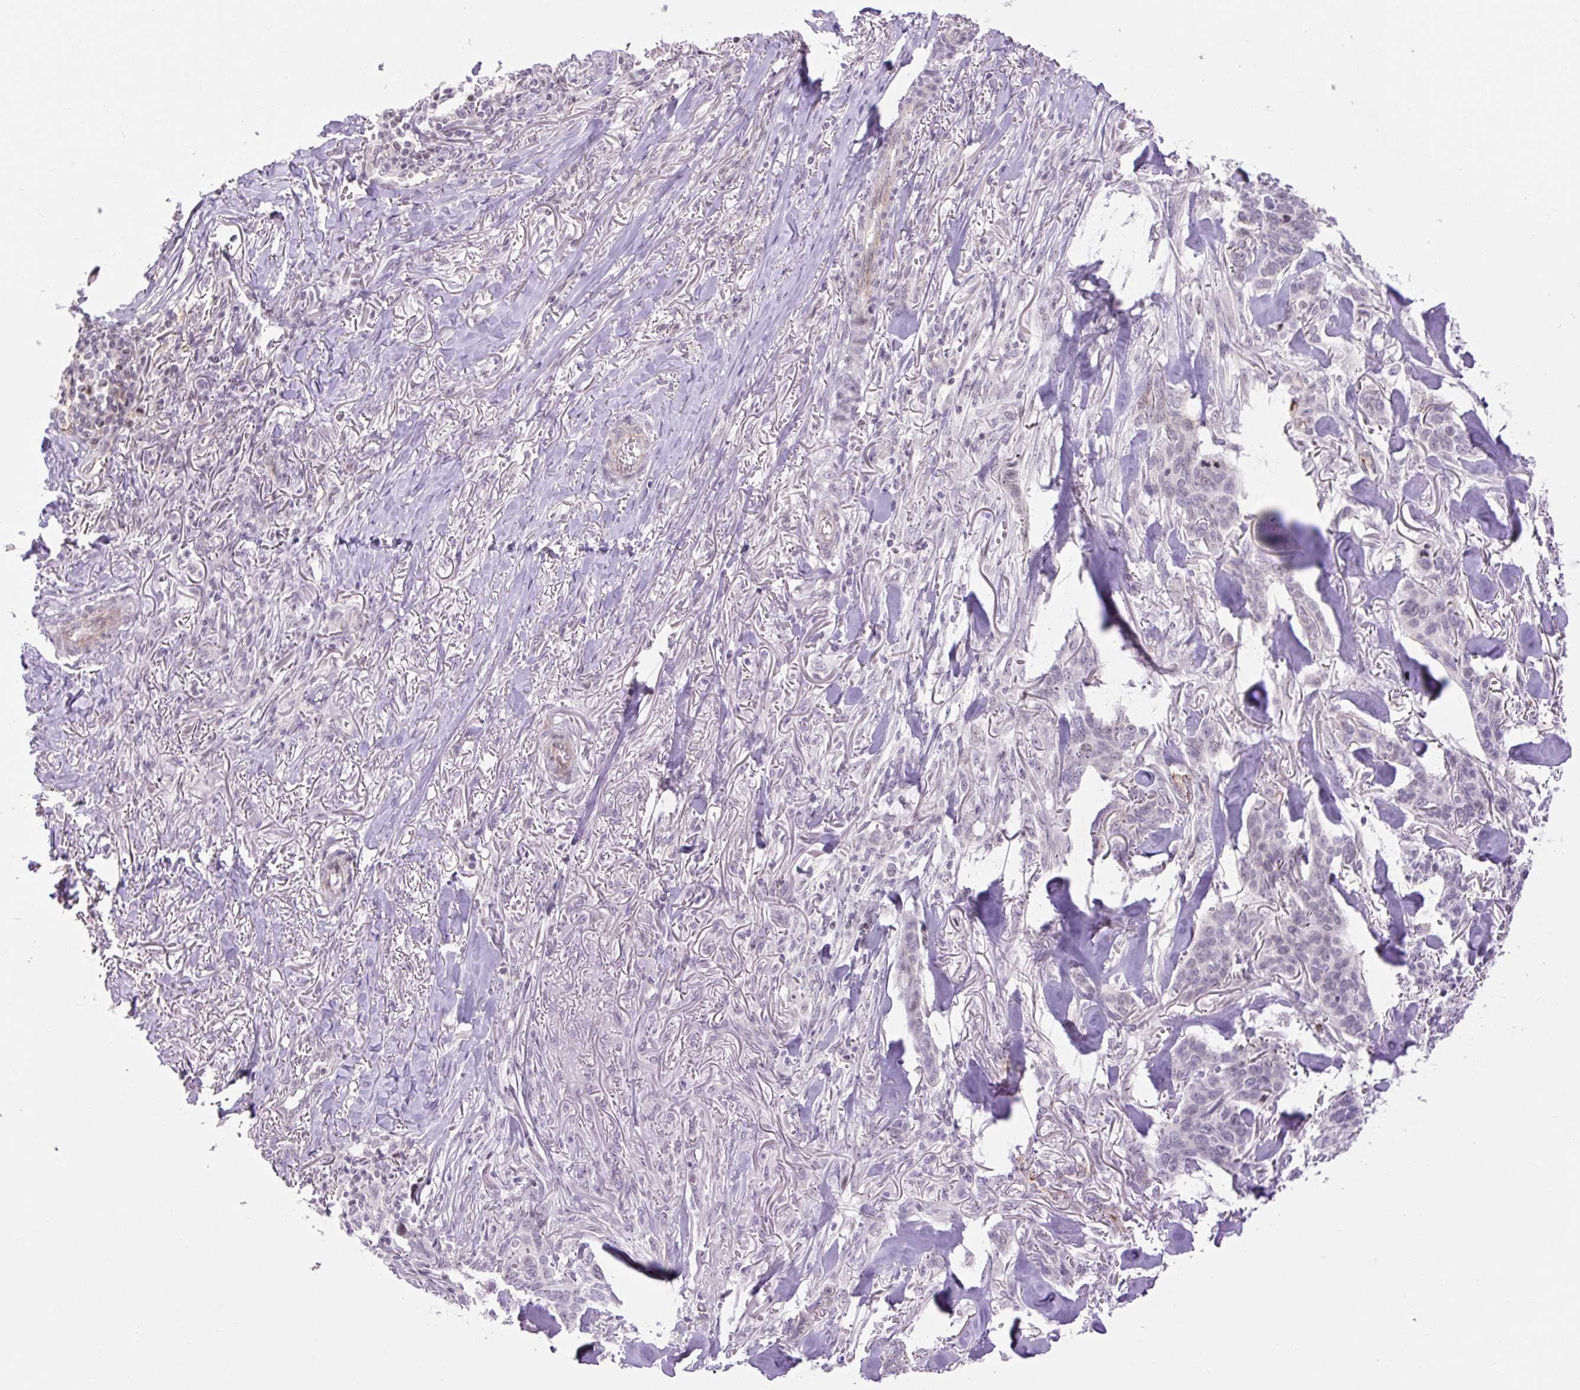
{"staining": {"intensity": "weak", "quantity": "<25%", "location": "nuclear"}, "tissue": "skin cancer", "cell_type": "Tumor cells", "image_type": "cancer", "snomed": [{"axis": "morphology", "description": "Basal cell carcinoma"}, {"axis": "topography", "description": "Skin"}], "caption": "There is no significant staining in tumor cells of skin cancer (basal cell carcinoma). Nuclei are stained in blue.", "gene": "ZNF417", "patient": {"sex": "male", "age": 86}}